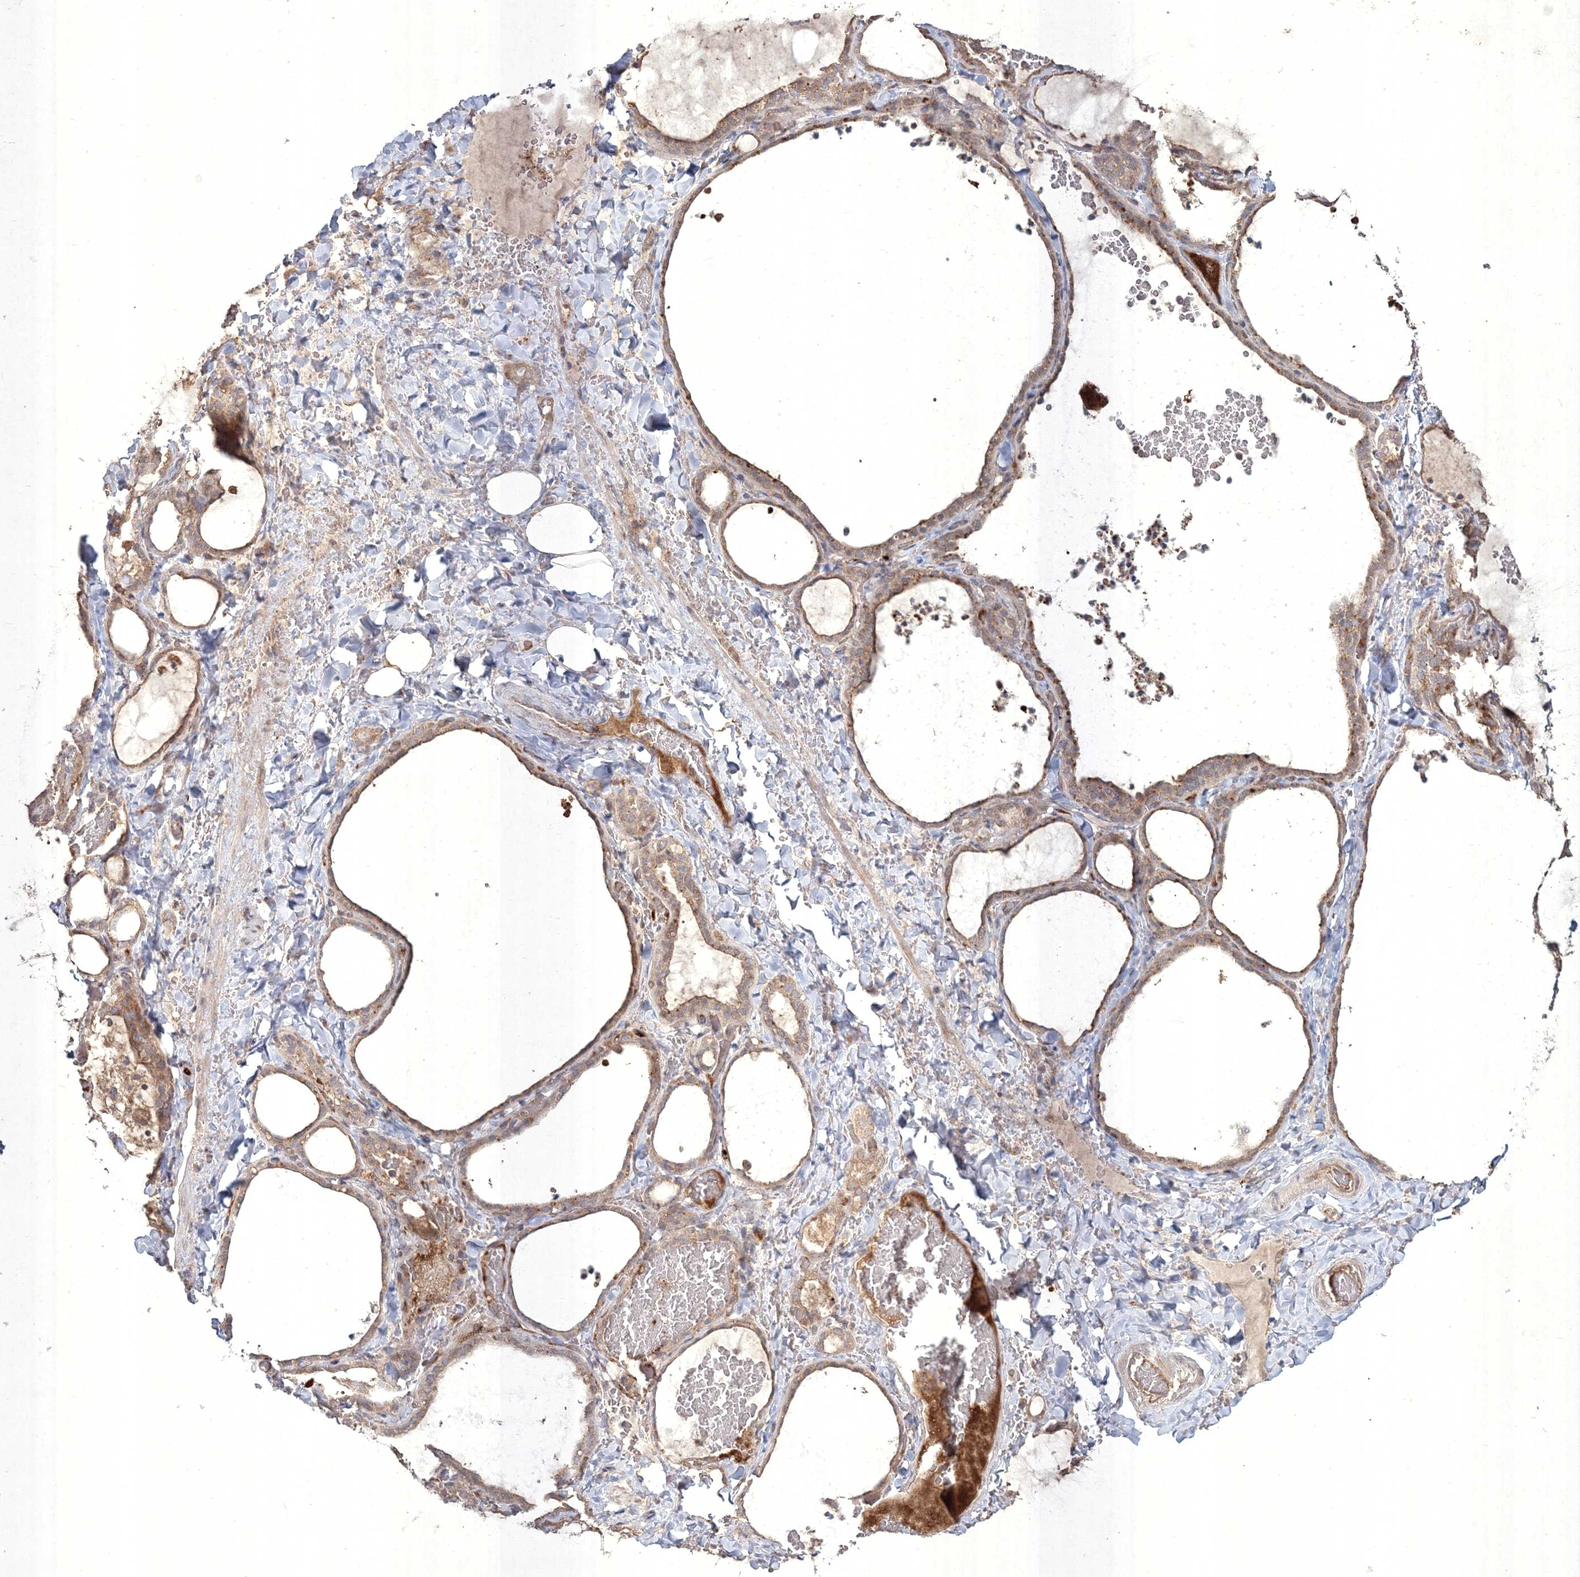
{"staining": {"intensity": "moderate", "quantity": "25%-75%", "location": "cytoplasmic/membranous"}, "tissue": "thyroid gland", "cell_type": "Glandular cells", "image_type": "normal", "snomed": [{"axis": "morphology", "description": "Normal tissue, NOS"}, {"axis": "topography", "description": "Thyroid gland"}], "caption": "This photomicrograph shows IHC staining of benign human thyroid gland, with medium moderate cytoplasmic/membranous staining in about 25%-75% of glandular cells.", "gene": "SPRY1", "patient": {"sex": "female", "age": 22}}